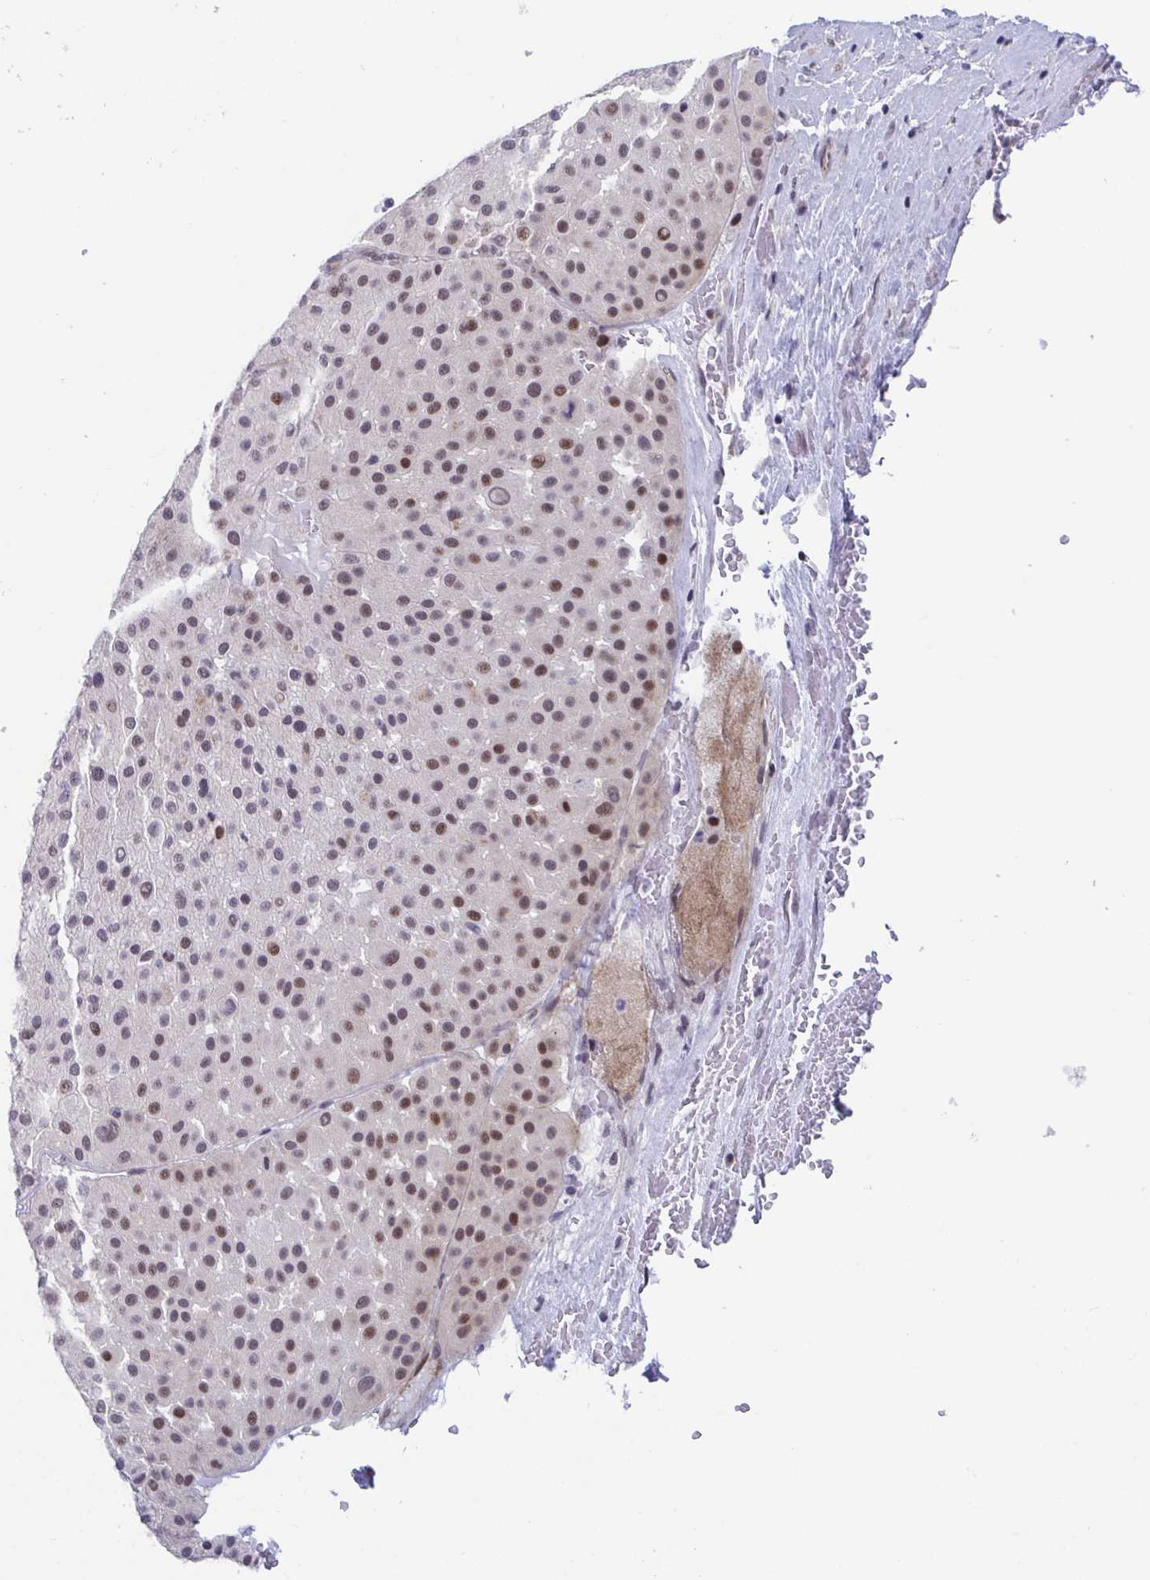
{"staining": {"intensity": "moderate", "quantity": "<25%", "location": "nuclear"}, "tissue": "melanoma", "cell_type": "Tumor cells", "image_type": "cancer", "snomed": [{"axis": "morphology", "description": "Malignant melanoma, Metastatic site"}, {"axis": "topography", "description": "Smooth muscle"}], "caption": "Tumor cells display moderate nuclear positivity in approximately <25% of cells in malignant melanoma (metastatic site).", "gene": "WDR72", "patient": {"sex": "male", "age": 41}}